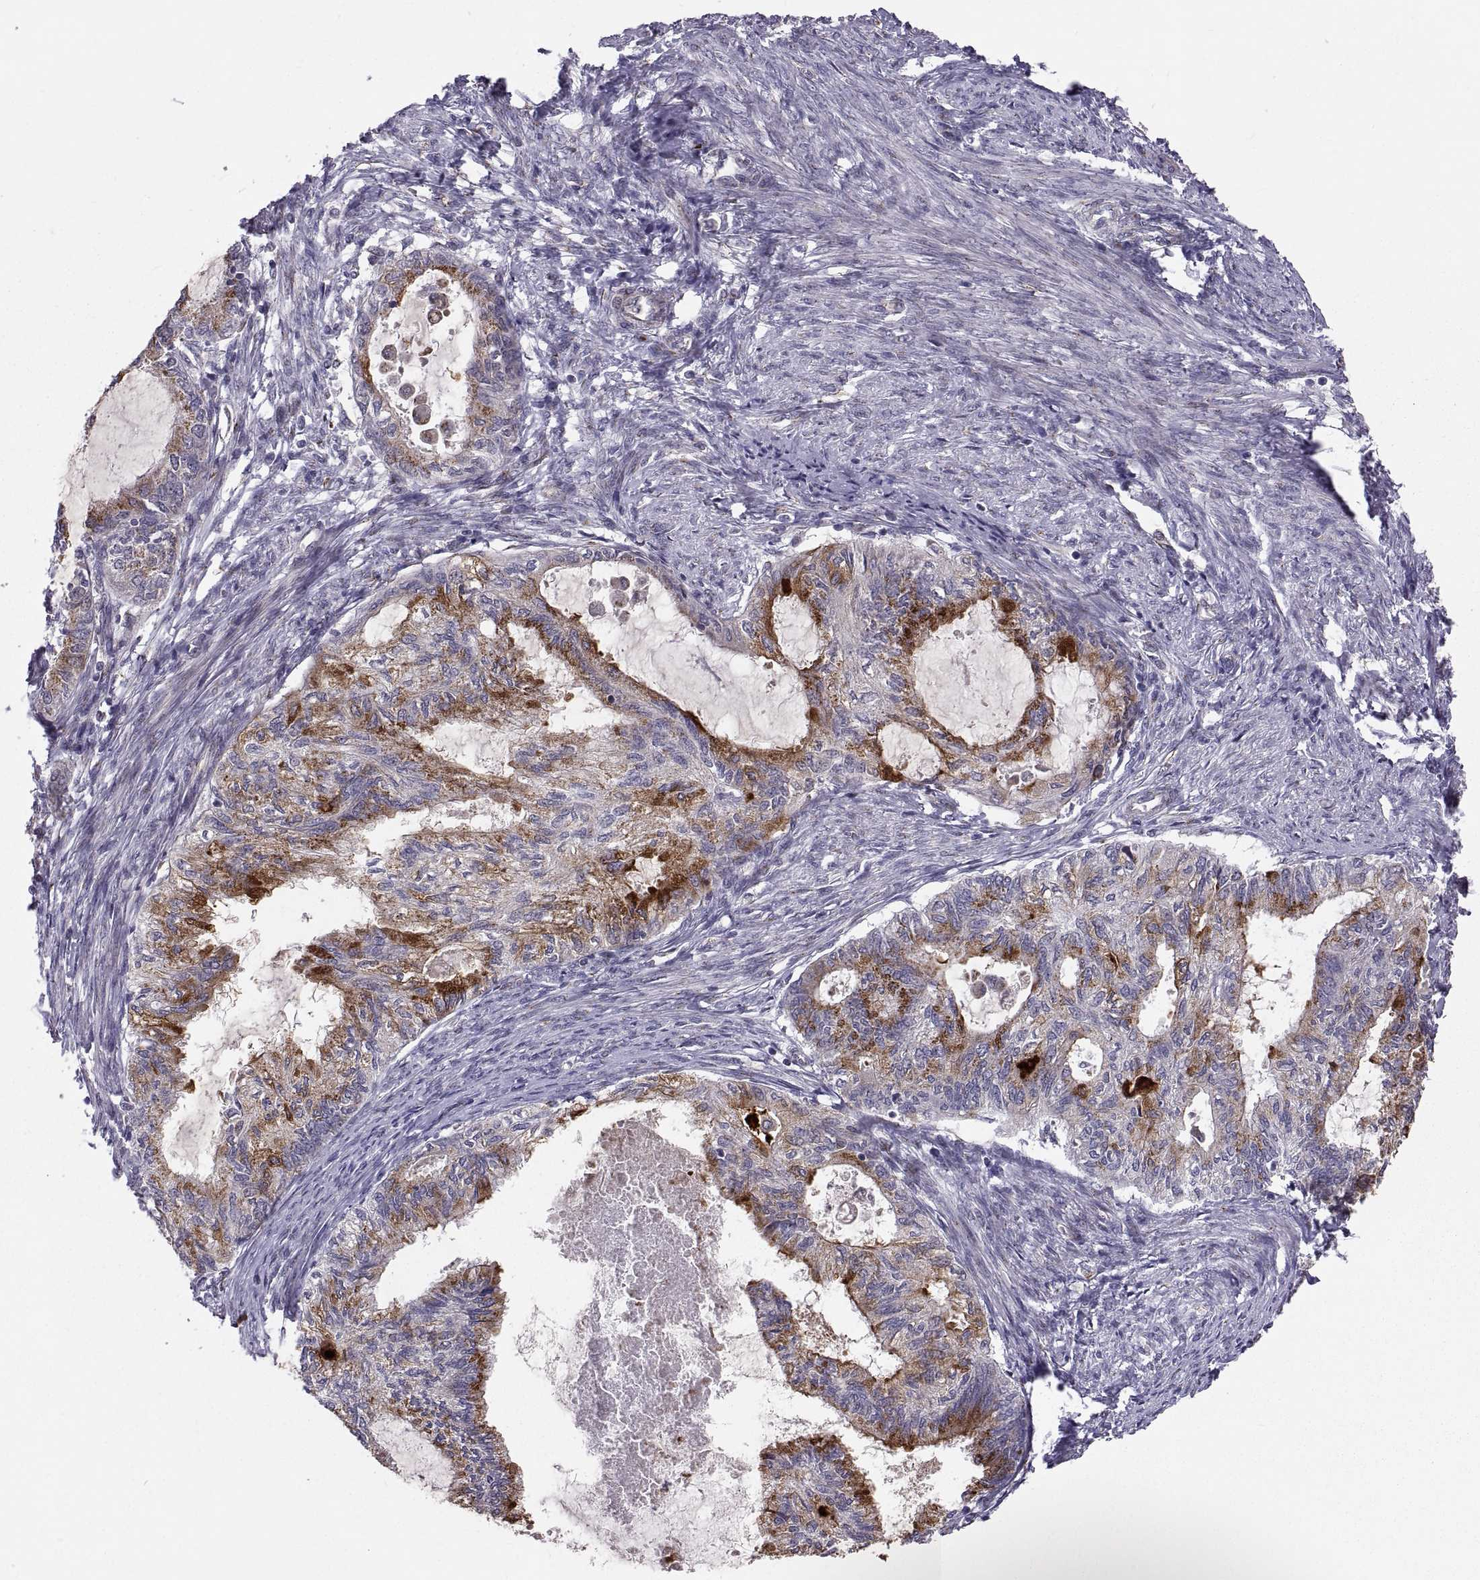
{"staining": {"intensity": "strong", "quantity": "25%-75%", "location": "cytoplasmic/membranous"}, "tissue": "endometrial cancer", "cell_type": "Tumor cells", "image_type": "cancer", "snomed": [{"axis": "morphology", "description": "Adenocarcinoma, NOS"}, {"axis": "topography", "description": "Endometrium"}], "caption": "Strong cytoplasmic/membranous protein staining is seen in approximately 25%-75% of tumor cells in endometrial cancer (adenocarcinoma). Immunohistochemistry (ihc) stains the protein of interest in brown and the nuclei are stained blue.", "gene": "TESC", "patient": {"sex": "female", "age": 86}}